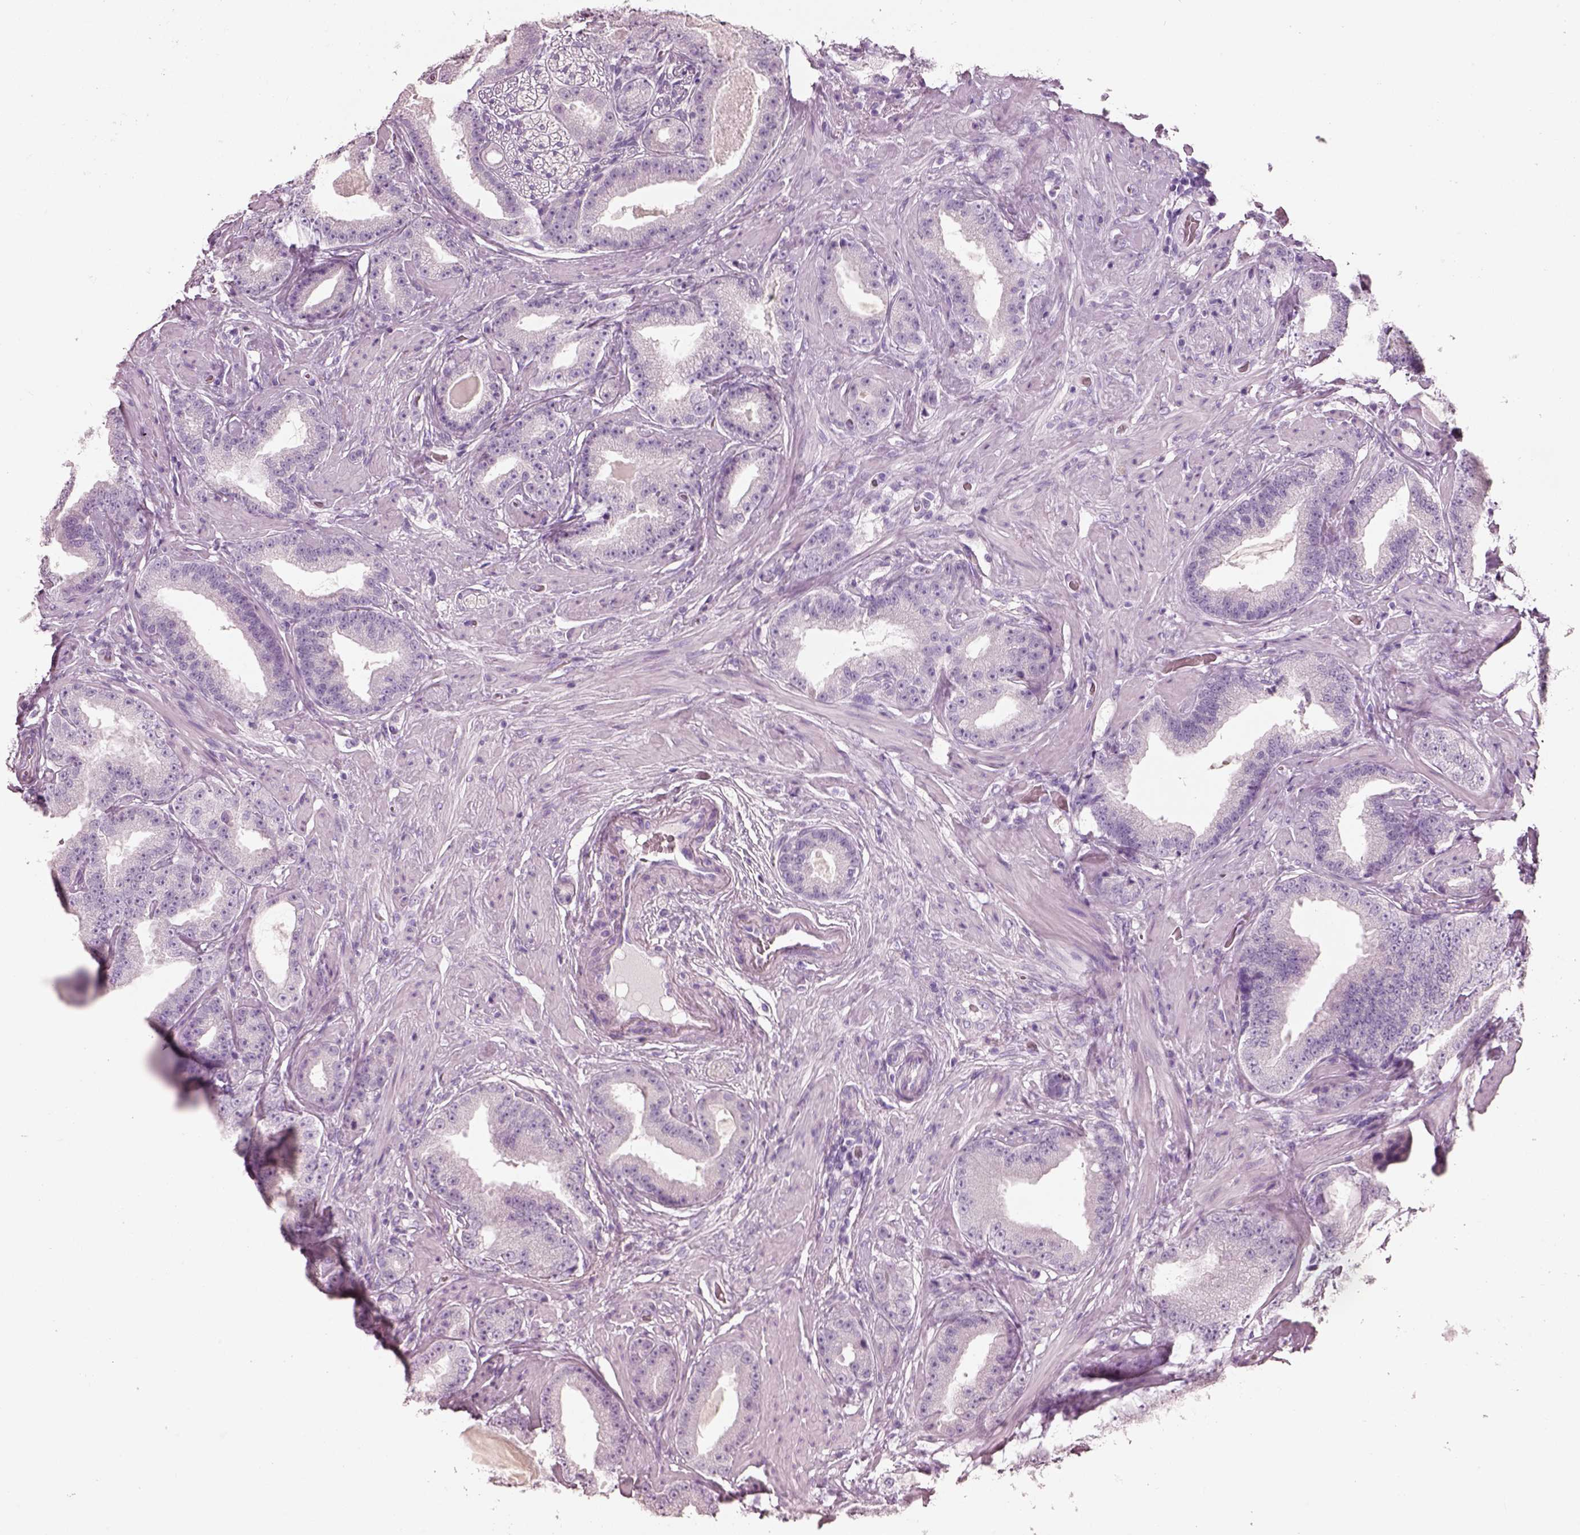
{"staining": {"intensity": "negative", "quantity": "none", "location": "none"}, "tissue": "prostate cancer", "cell_type": "Tumor cells", "image_type": "cancer", "snomed": [{"axis": "morphology", "description": "Adenocarcinoma, Low grade"}, {"axis": "topography", "description": "Prostate"}], "caption": "Immunohistochemical staining of human low-grade adenocarcinoma (prostate) shows no significant staining in tumor cells. (Immunohistochemistry (ihc), brightfield microscopy, high magnification).", "gene": "PNOC", "patient": {"sex": "male", "age": 60}}